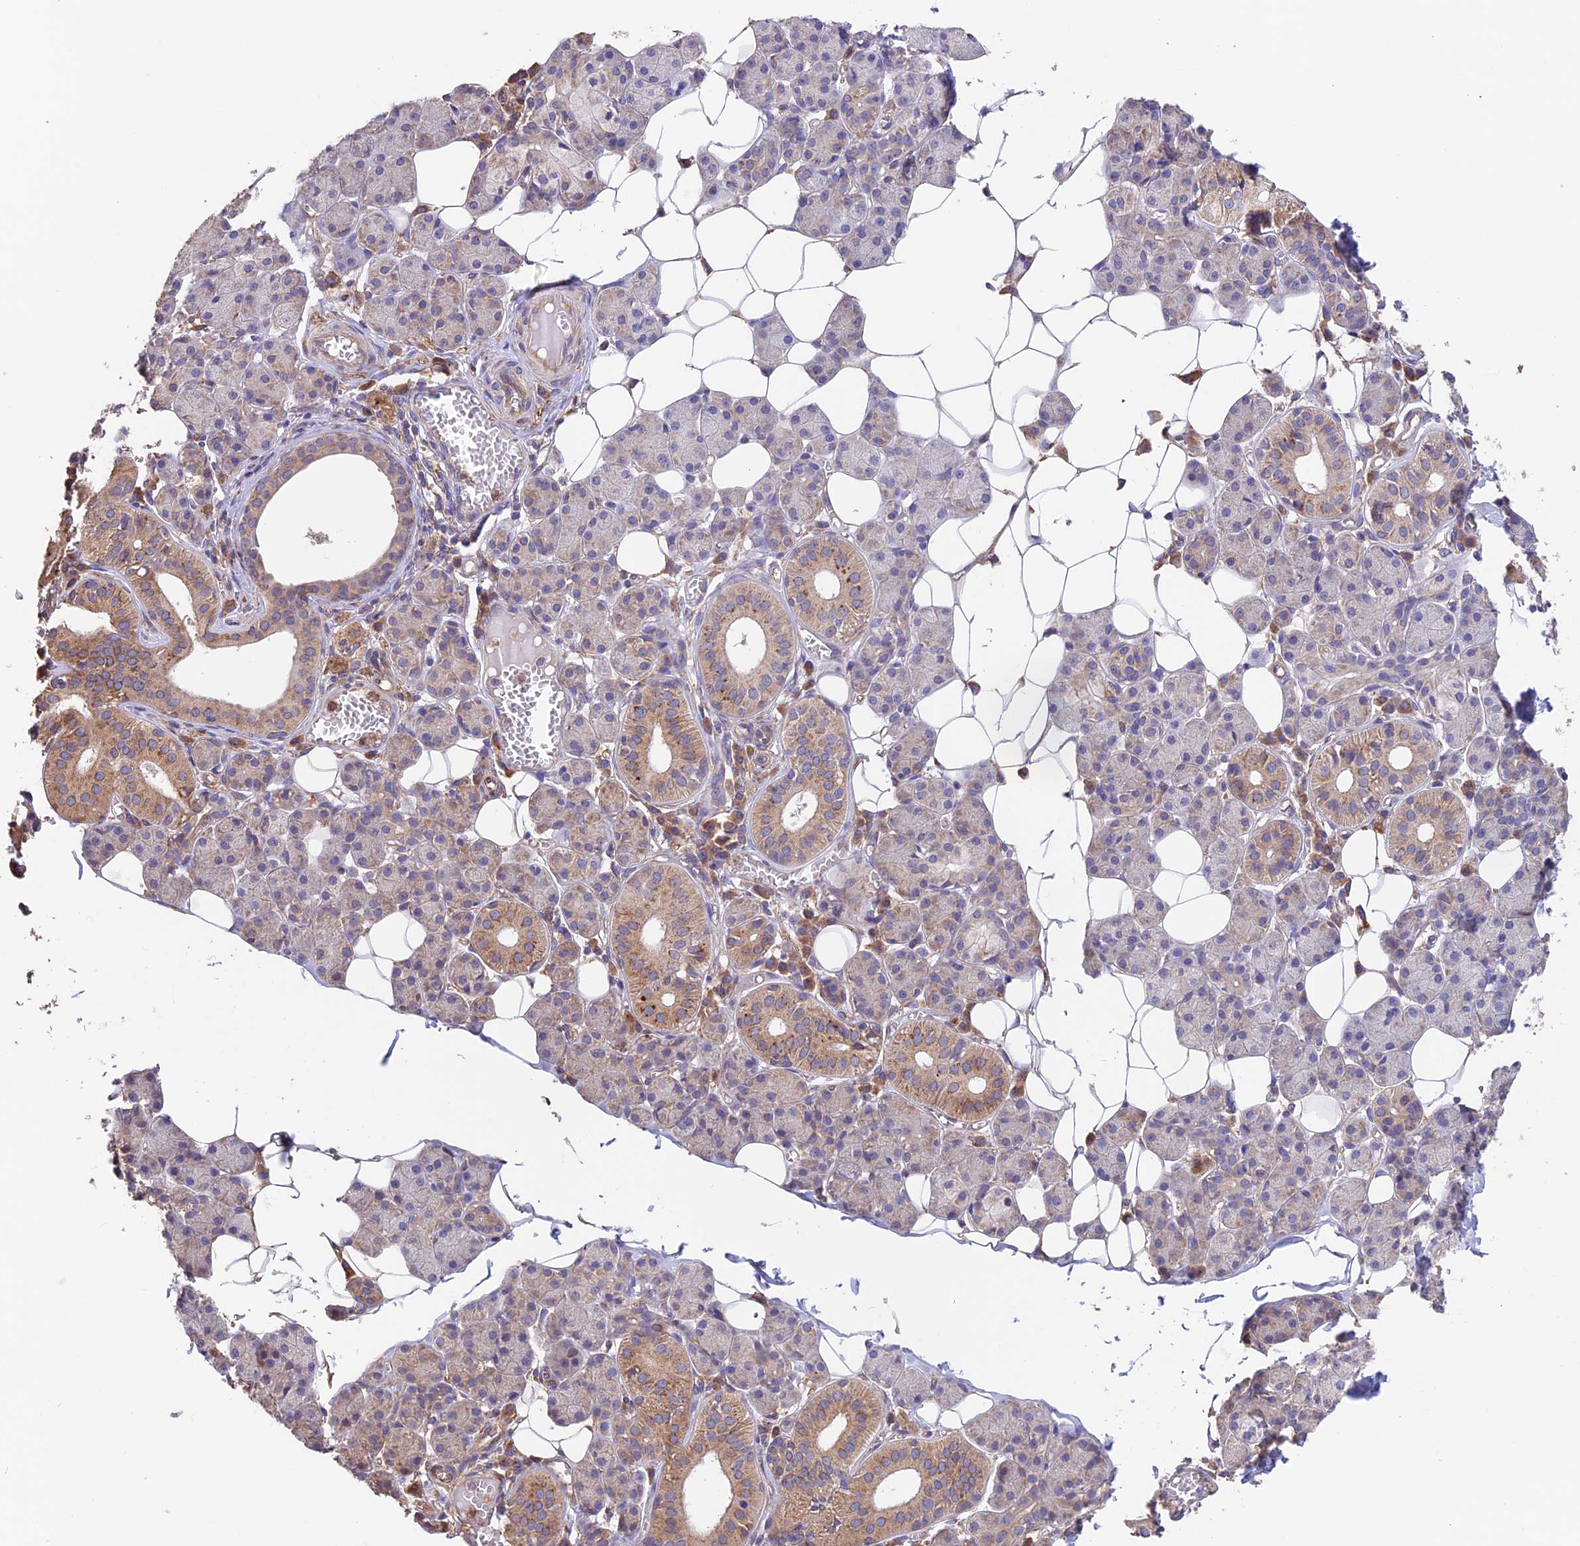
{"staining": {"intensity": "moderate", "quantity": "25%-75%", "location": "cytoplasmic/membranous"}, "tissue": "salivary gland", "cell_type": "Glandular cells", "image_type": "normal", "snomed": [{"axis": "morphology", "description": "Normal tissue, NOS"}, {"axis": "topography", "description": "Salivary gland"}], "caption": "The photomicrograph reveals immunohistochemical staining of unremarkable salivary gland. There is moderate cytoplasmic/membranous positivity is seen in approximately 25%-75% of glandular cells. (Brightfield microscopy of DAB IHC at high magnification).", "gene": "EMC3", "patient": {"sex": "female", "age": 33}}